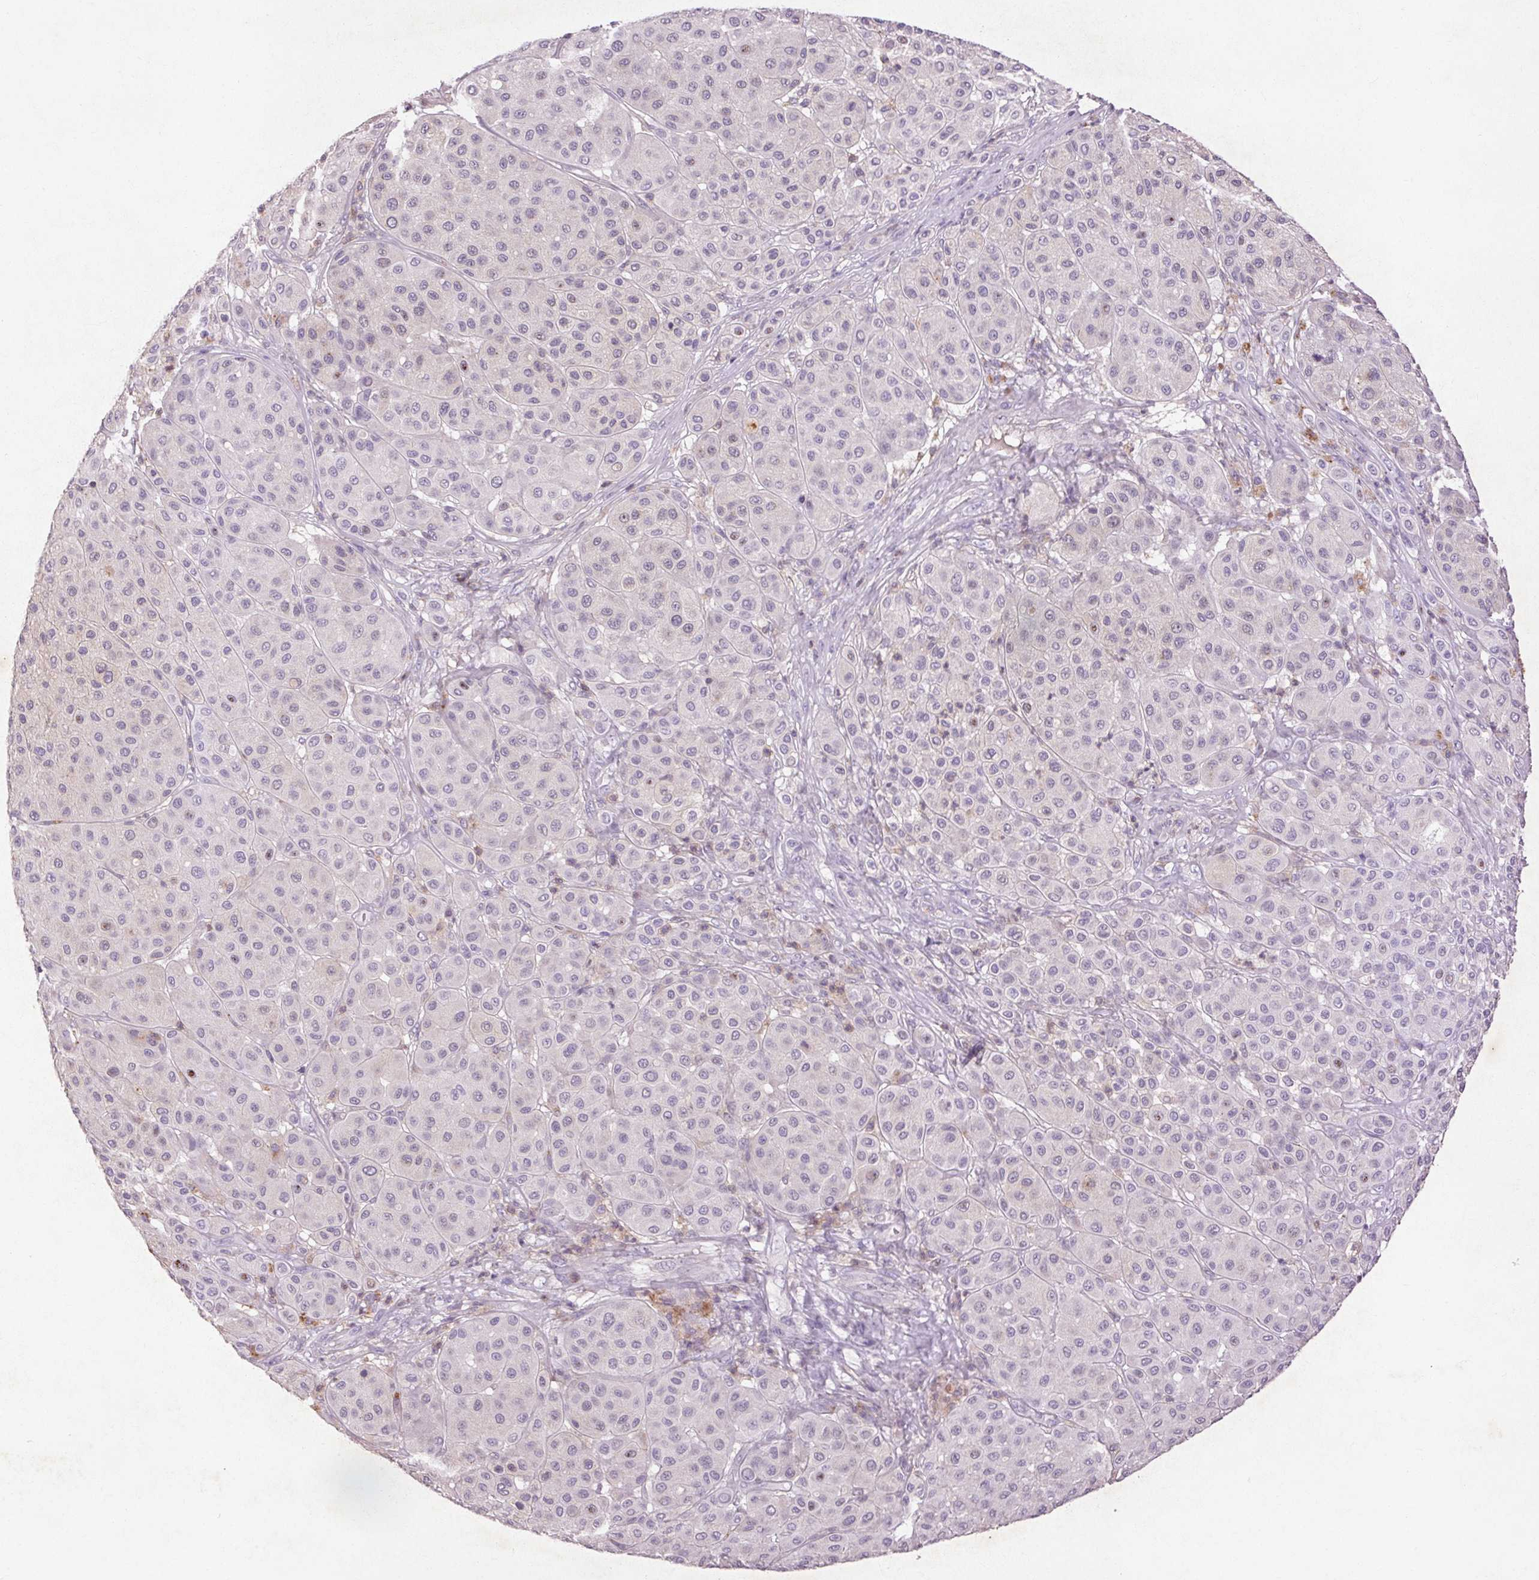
{"staining": {"intensity": "negative", "quantity": "none", "location": "none"}, "tissue": "melanoma", "cell_type": "Tumor cells", "image_type": "cancer", "snomed": [{"axis": "morphology", "description": "Malignant melanoma, Metastatic site"}, {"axis": "topography", "description": "Smooth muscle"}], "caption": "The micrograph reveals no staining of tumor cells in malignant melanoma (metastatic site).", "gene": "FNDC7", "patient": {"sex": "male", "age": 41}}